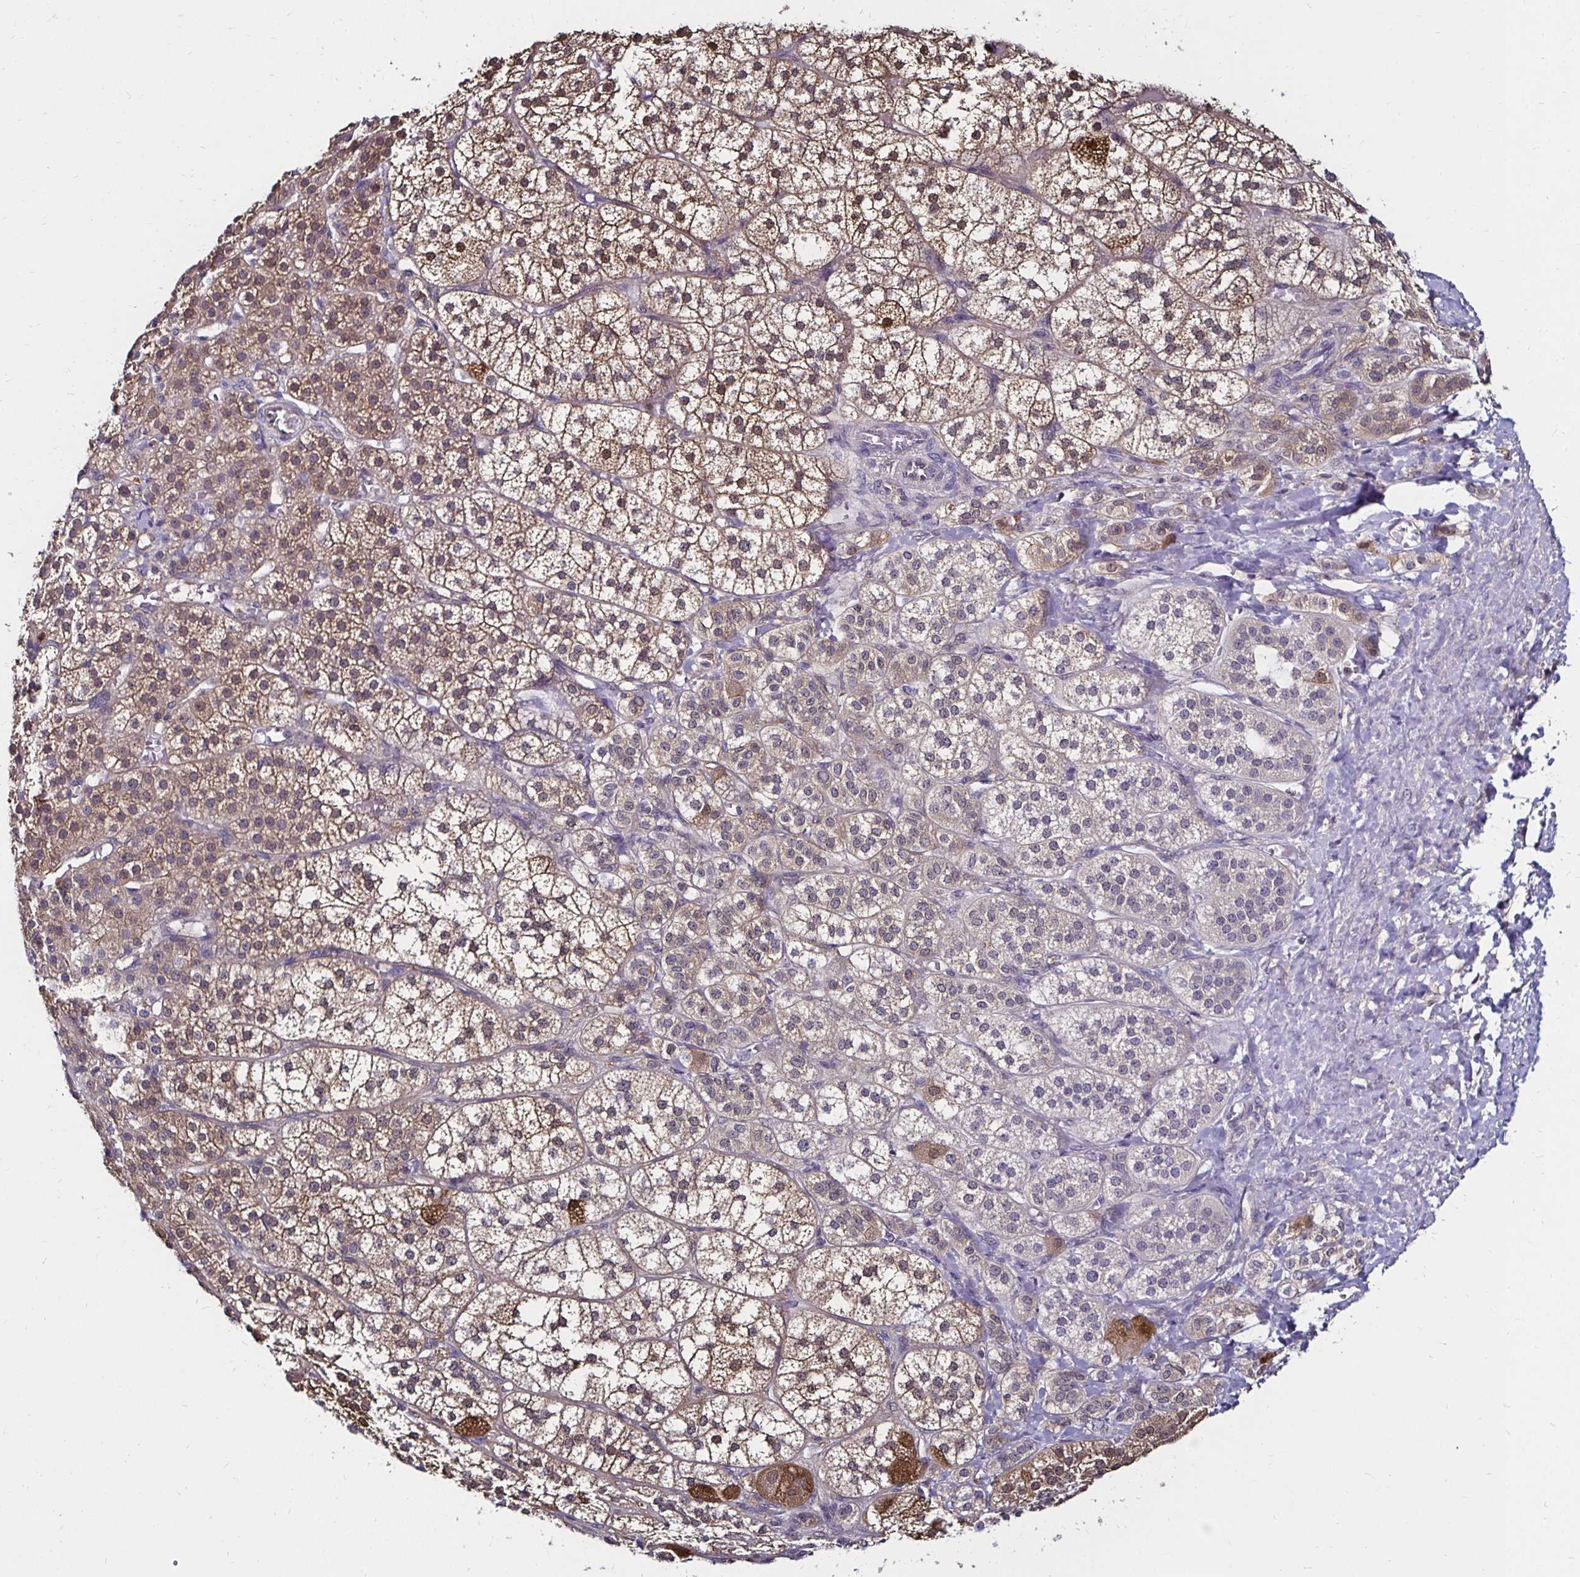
{"staining": {"intensity": "weak", "quantity": ">75%", "location": "cytoplasmic/membranous"}, "tissue": "adrenal gland", "cell_type": "Glandular cells", "image_type": "normal", "snomed": [{"axis": "morphology", "description": "Normal tissue, NOS"}, {"axis": "topography", "description": "Adrenal gland"}], "caption": "Glandular cells demonstrate weak cytoplasmic/membranous expression in approximately >75% of cells in benign adrenal gland. The protein is shown in brown color, while the nuclei are stained blue.", "gene": "TXN", "patient": {"sex": "female", "age": 60}}